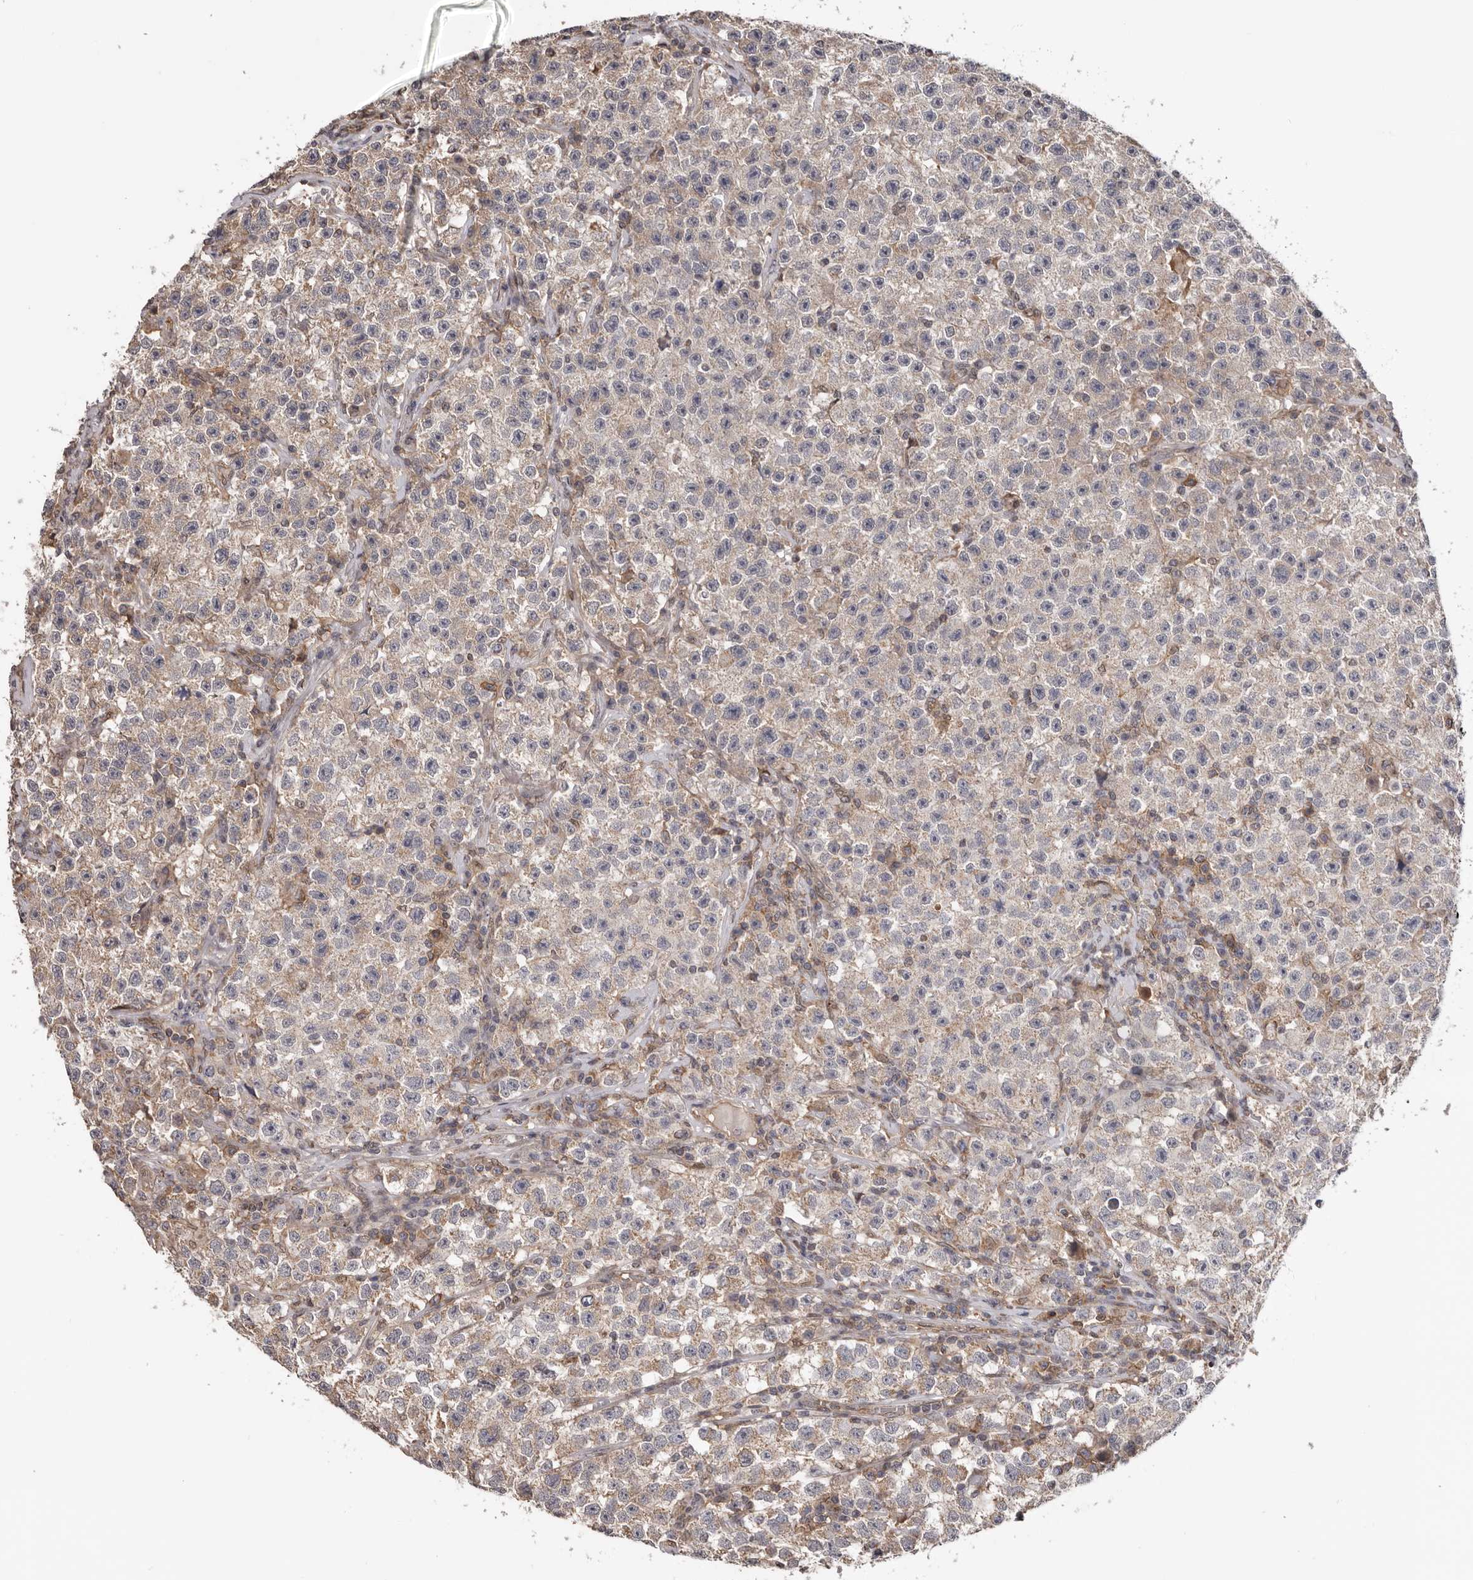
{"staining": {"intensity": "weak", "quantity": "<25%", "location": "cytoplasmic/membranous"}, "tissue": "testis cancer", "cell_type": "Tumor cells", "image_type": "cancer", "snomed": [{"axis": "morphology", "description": "Seminoma, NOS"}, {"axis": "topography", "description": "Testis"}], "caption": "An IHC micrograph of testis cancer (seminoma) is shown. There is no staining in tumor cells of testis cancer (seminoma). Nuclei are stained in blue.", "gene": "MOGAT2", "patient": {"sex": "male", "age": 22}}